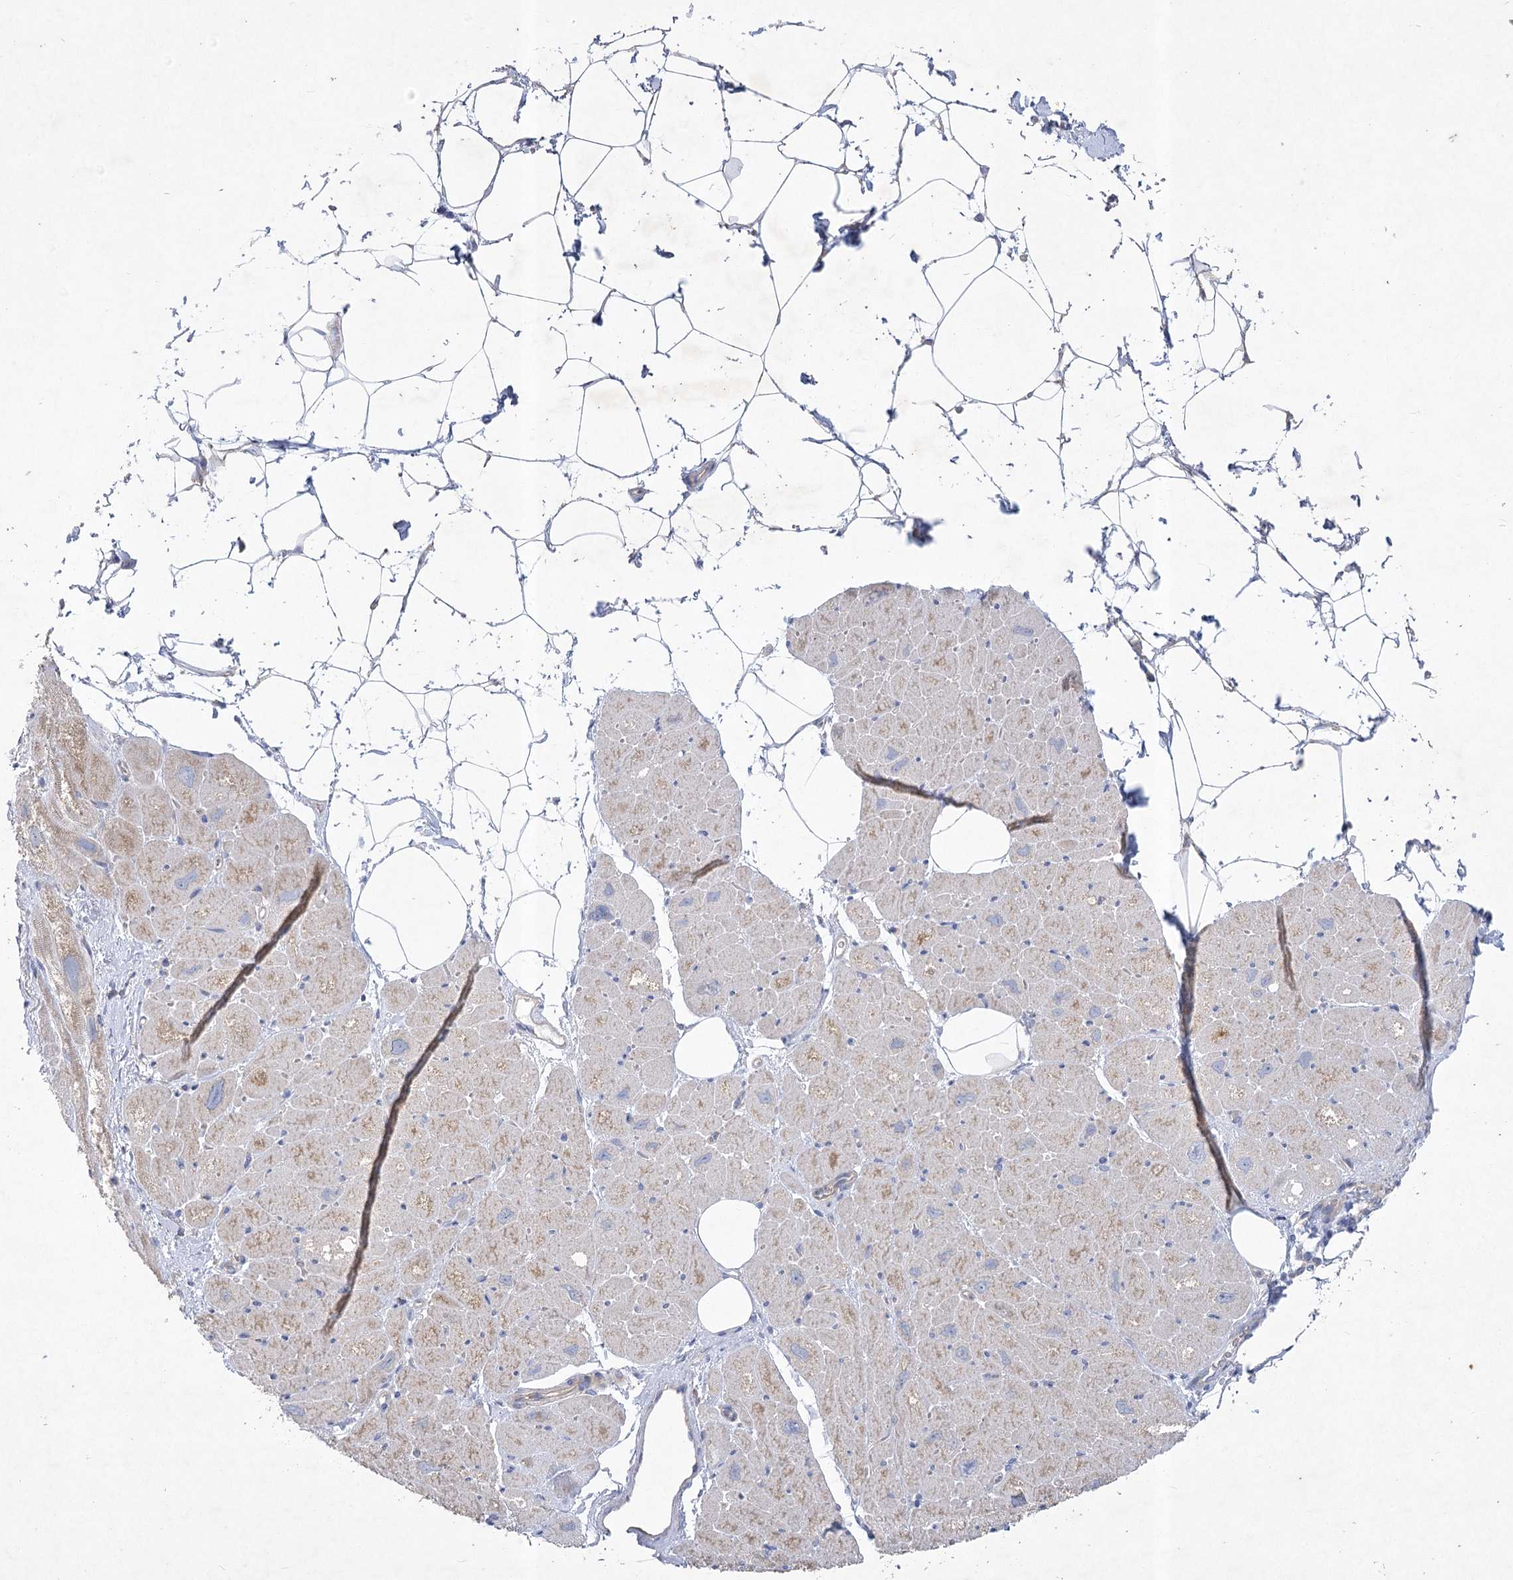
{"staining": {"intensity": "weak", "quantity": "<25%", "location": "cytoplasmic/membranous"}, "tissue": "heart muscle", "cell_type": "Cardiomyocytes", "image_type": "normal", "snomed": [{"axis": "morphology", "description": "Normal tissue, NOS"}, {"axis": "topography", "description": "Heart"}], "caption": "Immunohistochemical staining of unremarkable human heart muscle shows no significant staining in cardiomyocytes. The staining is performed using DAB (3,3'-diaminobenzidine) brown chromogen with nuclei counter-stained in using hematoxylin.", "gene": "ITSN2", "patient": {"sex": "male", "age": 50}}